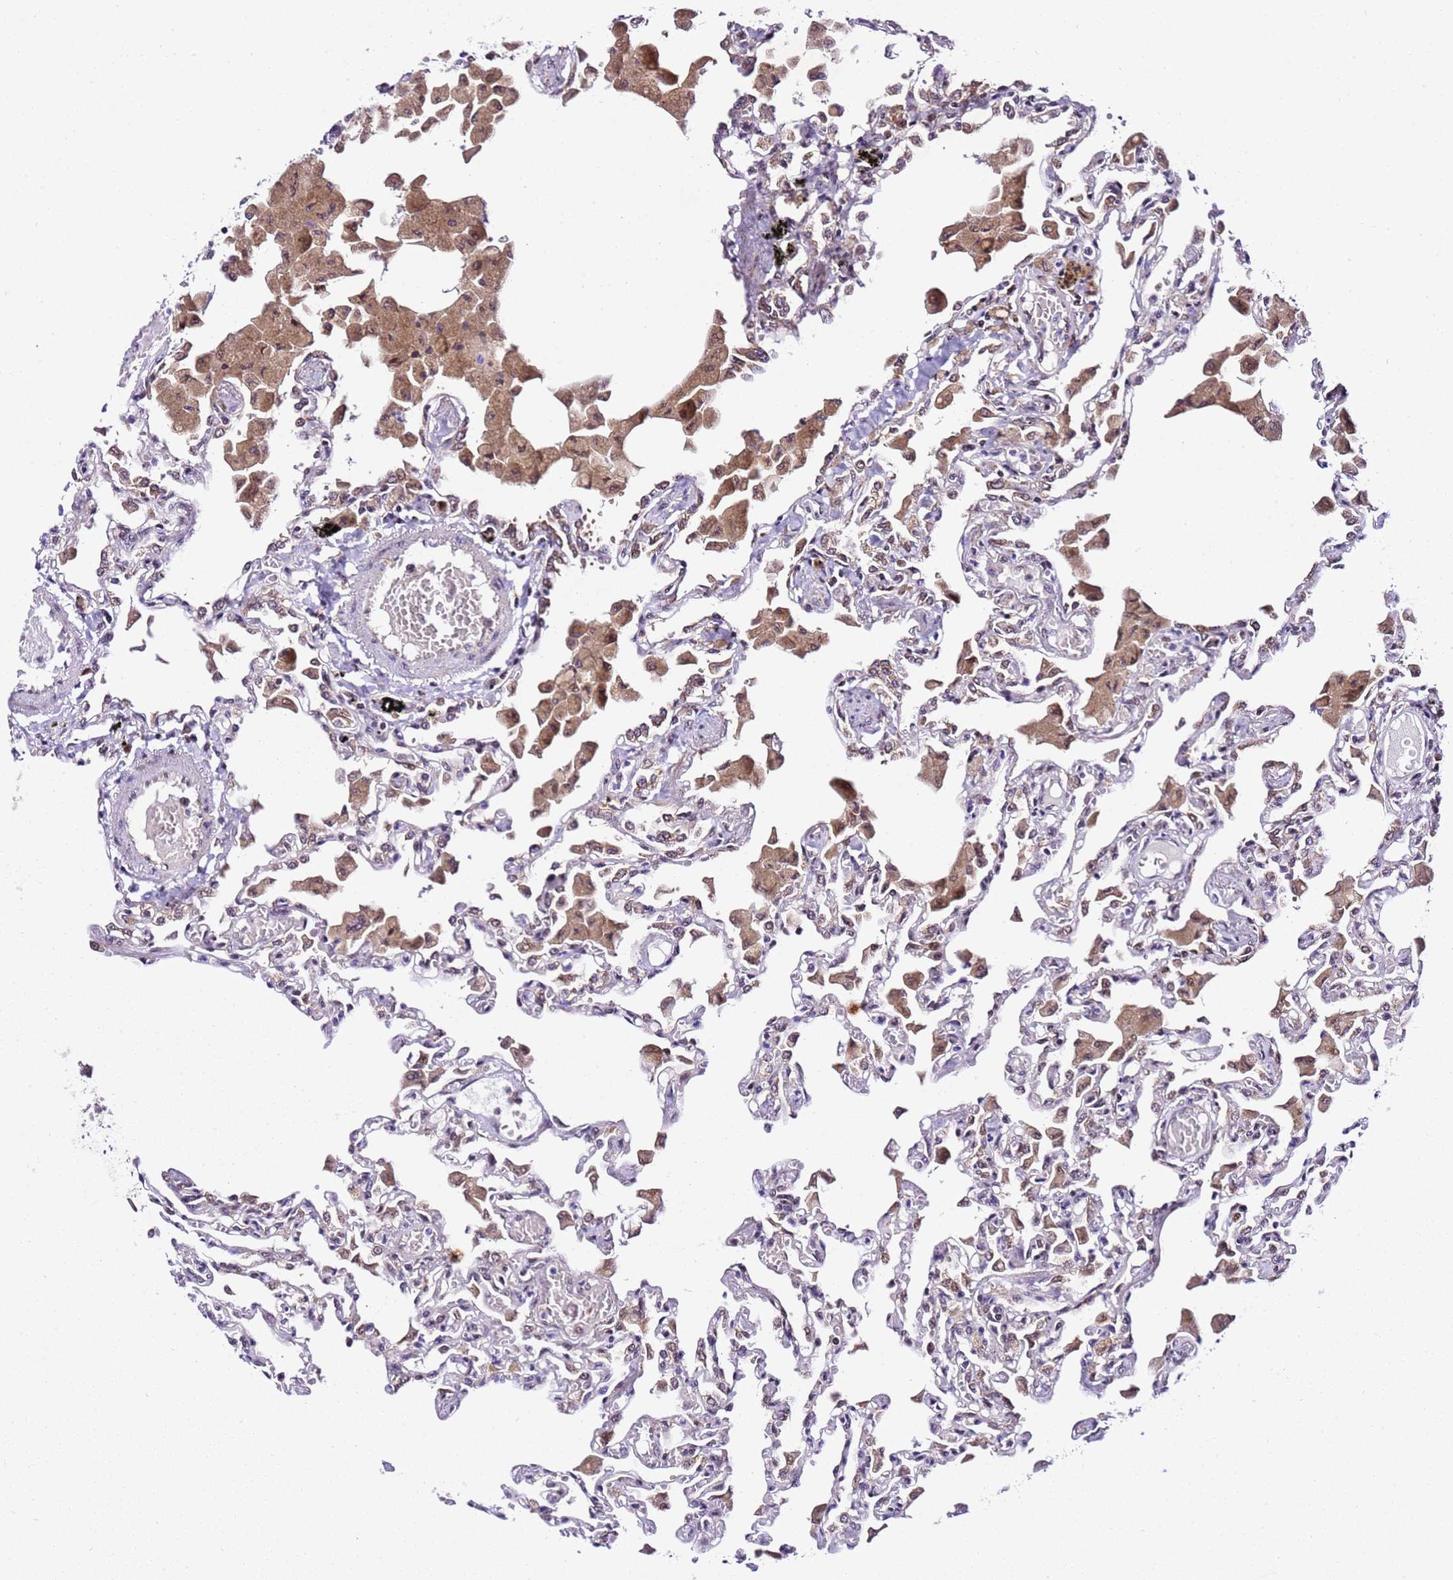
{"staining": {"intensity": "negative", "quantity": "none", "location": "none"}, "tissue": "lung", "cell_type": "Alveolar cells", "image_type": "normal", "snomed": [{"axis": "morphology", "description": "Normal tissue, NOS"}, {"axis": "topography", "description": "Bronchus"}, {"axis": "topography", "description": "Lung"}], "caption": "Immunohistochemistry histopathology image of normal lung: lung stained with DAB (3,3'-diaminobenzidine) shows no significant protein positivity in alveolar cells. The staining was performed using DAB to visualize the protein expression in brown, while the nuclei were stained in blue with hematoxylin (Magnification: 20x).", "gene": "SLX4IP", "patient": {"sex": "female", "age": 49}}